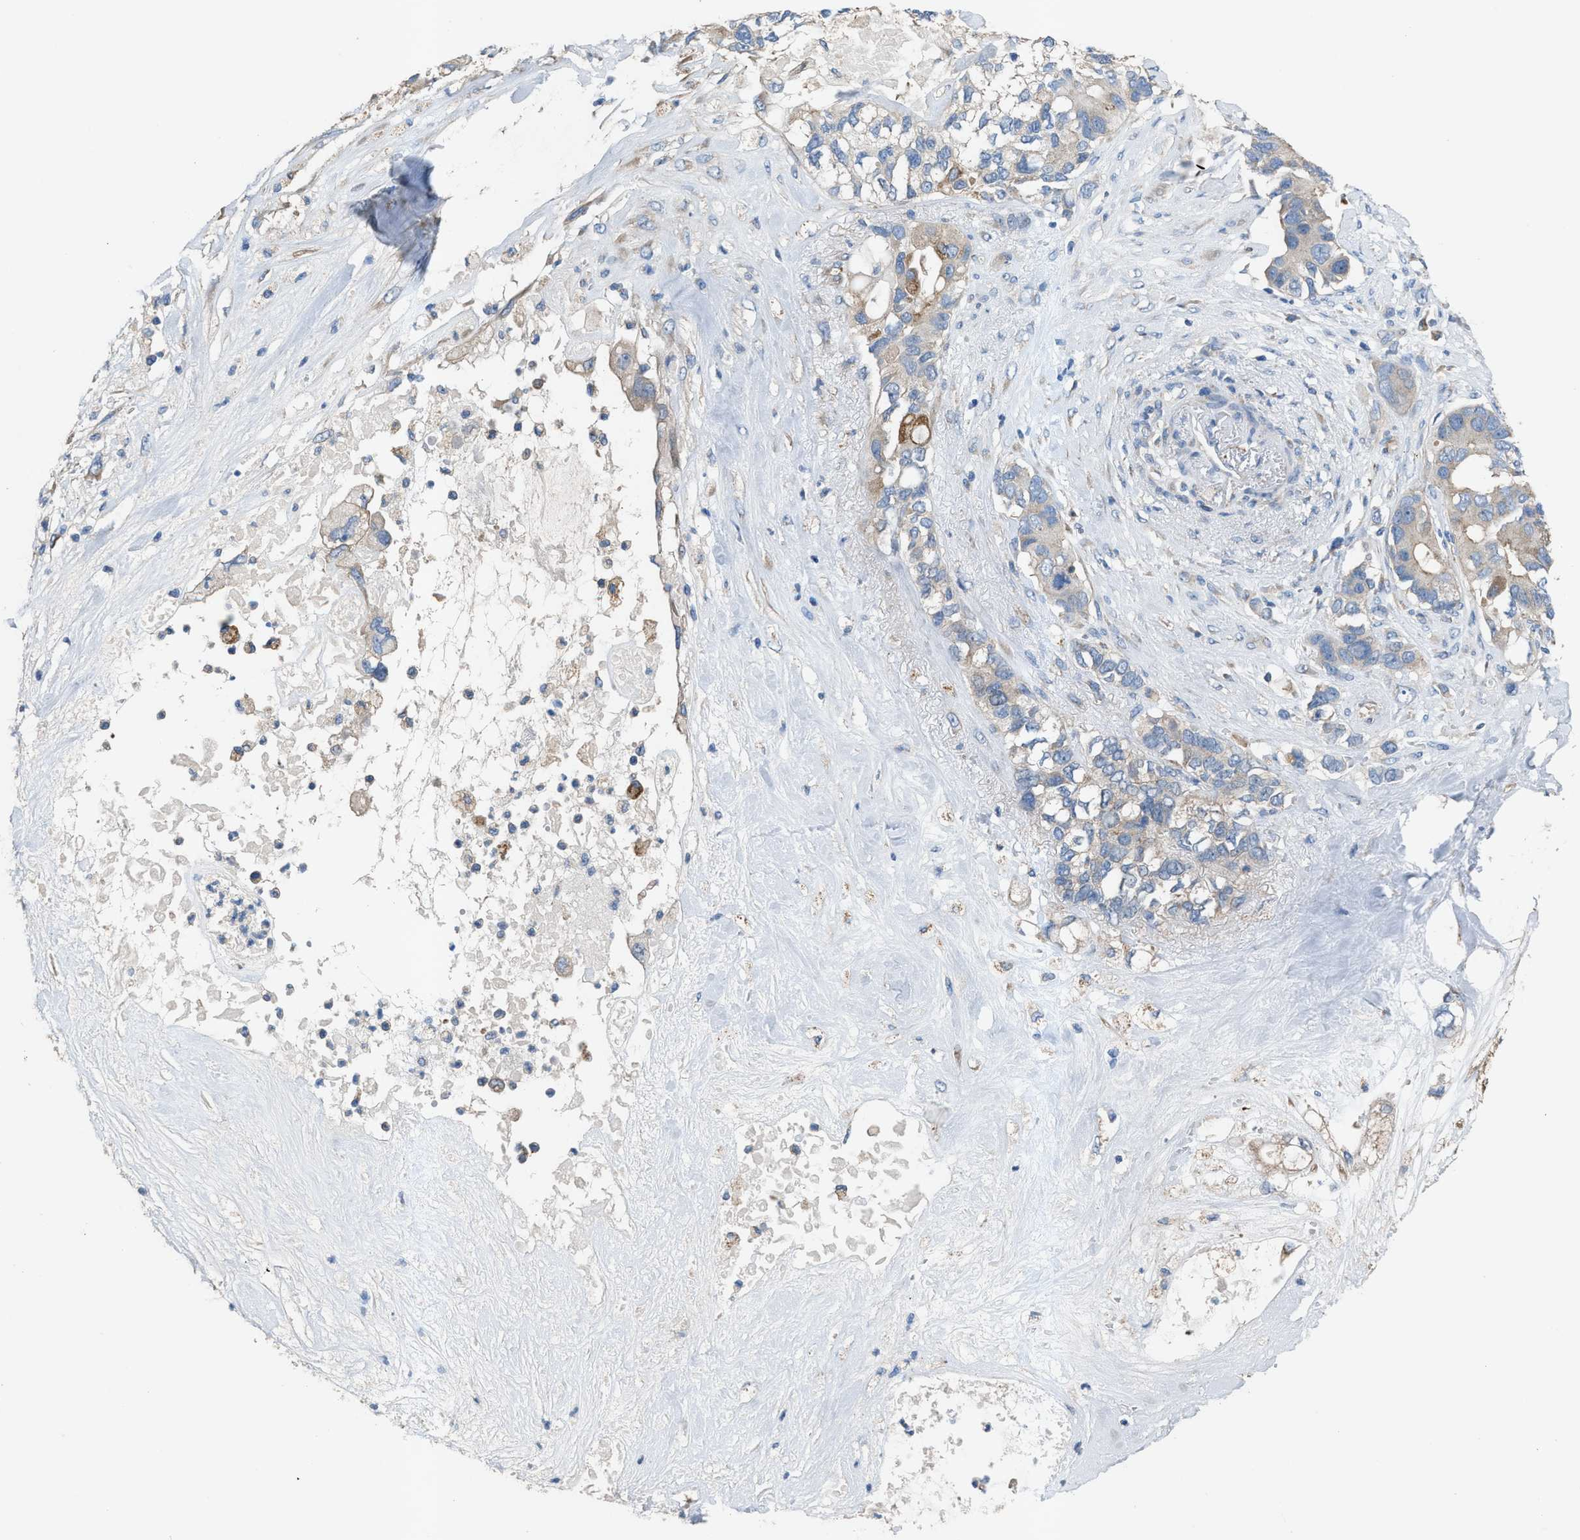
{"staining": {"intensity": "weak", "quantity": "<25%", "location": "cytoplasmic/membranous"}, "tissue": "pancreatic cancer", "cell_type": "Tumor cells", "image_type": "cancer", "snomed": [{"axis": "morphology", "description": "Adenocarcinoma, NOS"}, {"axis": "topography", "description": "Pancreas"}], "caption": "Tumor cells are negative for brown protein staining in pancreatic cancer.", "gene": "AOAH", "patient": {"sex": "female", "age": 56}}